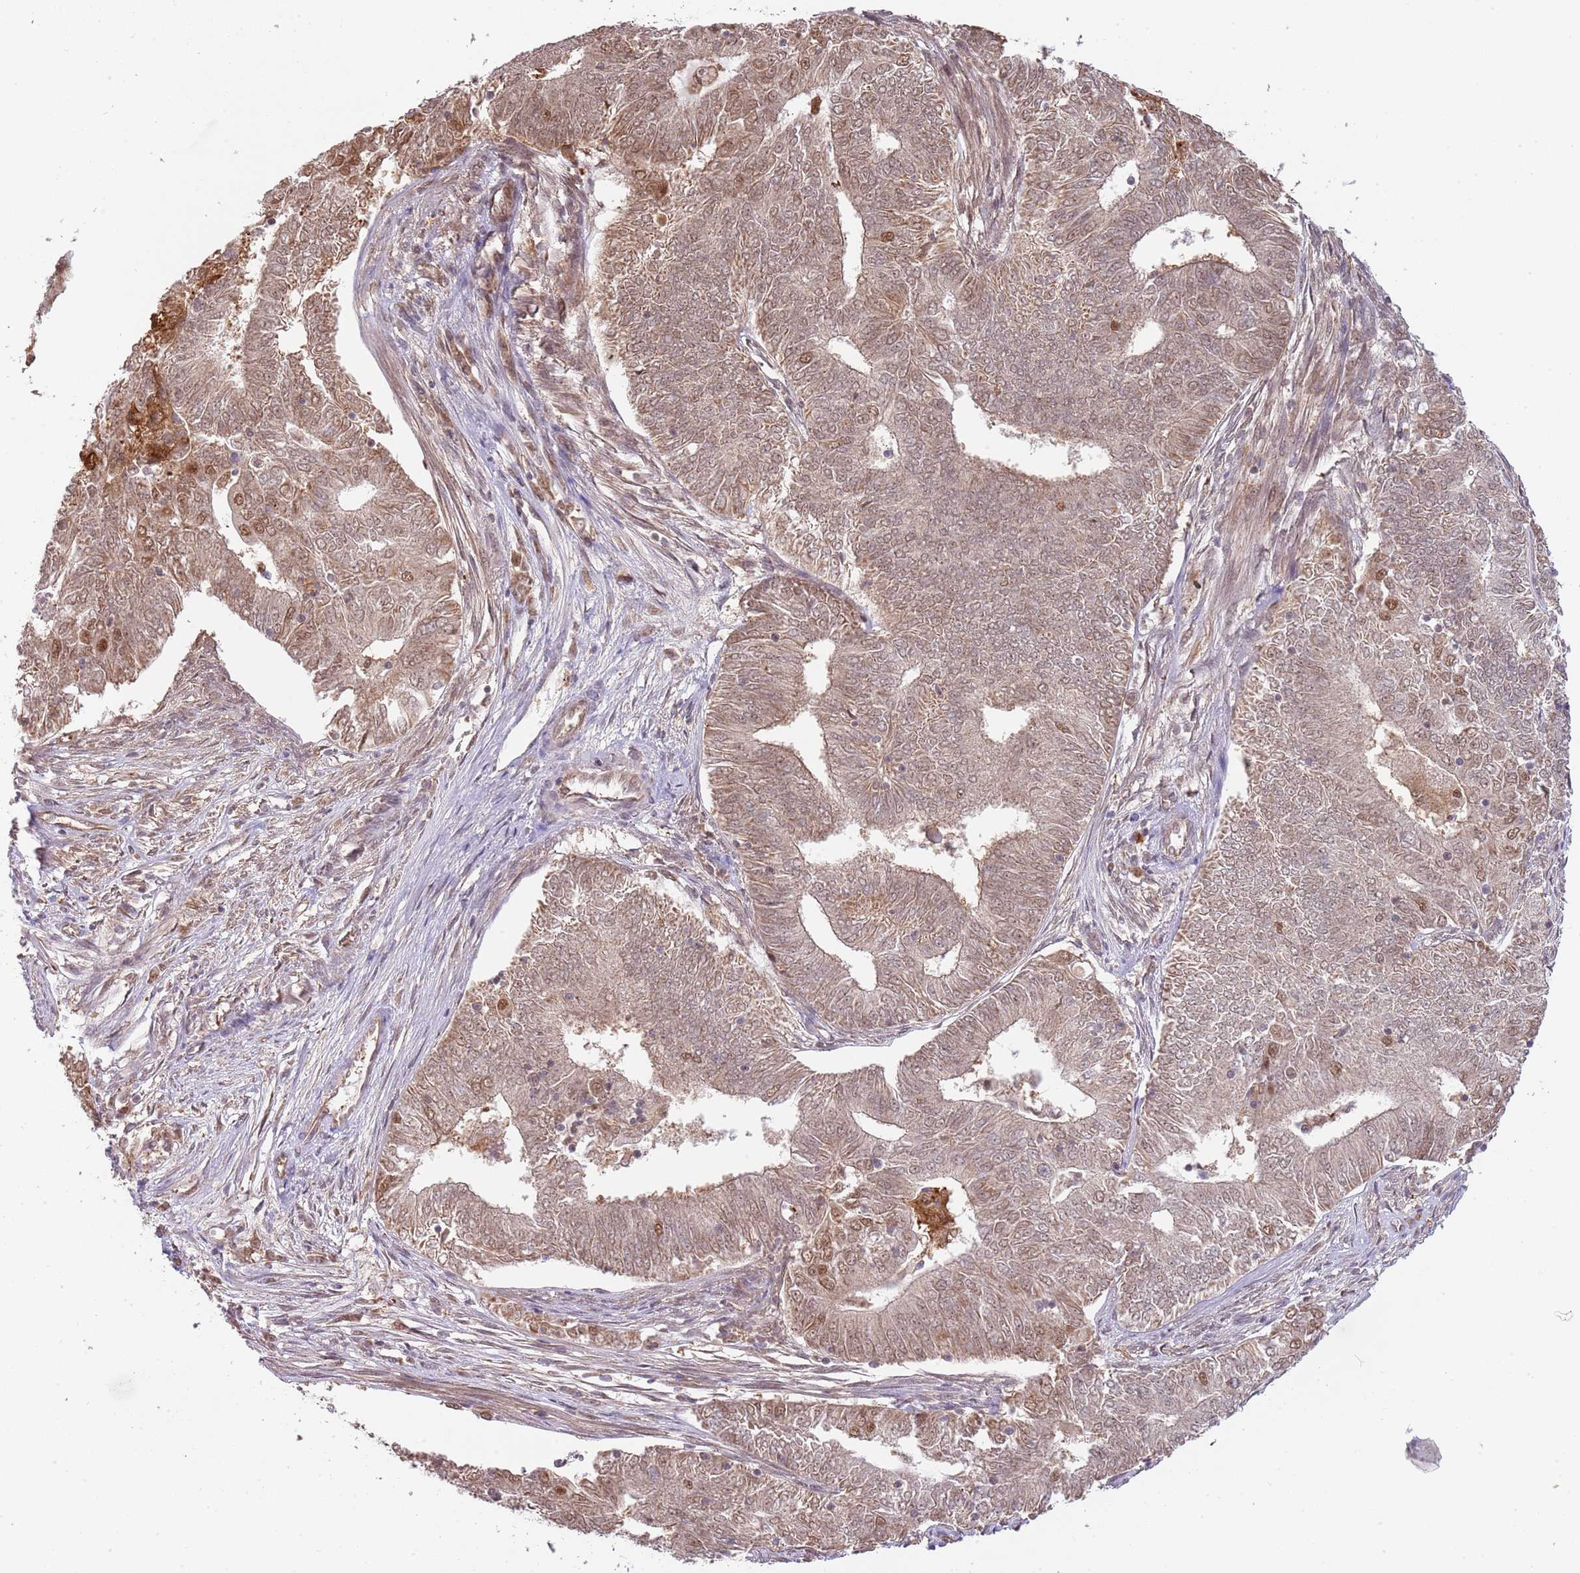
{"staining": {"intensity": "moderate", "quantity": ">75%", "location": "cytoplasmic/membranous,nuclear"}, "tissue": "endometrial cancer", "cell_type": "Tumor cells", "image_type": "cancer", "snomed": [{"axis": "morphology", "description": "Adenocarcinoma, NOS"}, {"axis": "topography", "description": "Endometrium"}], "caption": "Immunohistochemistry of adenocarcinoma (endometrial) demonstrates medium levels of moderate cytoplasmic/membranous and nuclear staining in about >75% of tumor cells.", "gene": "PLSCR5", "patient": {"sex": "female", "age": 62}}